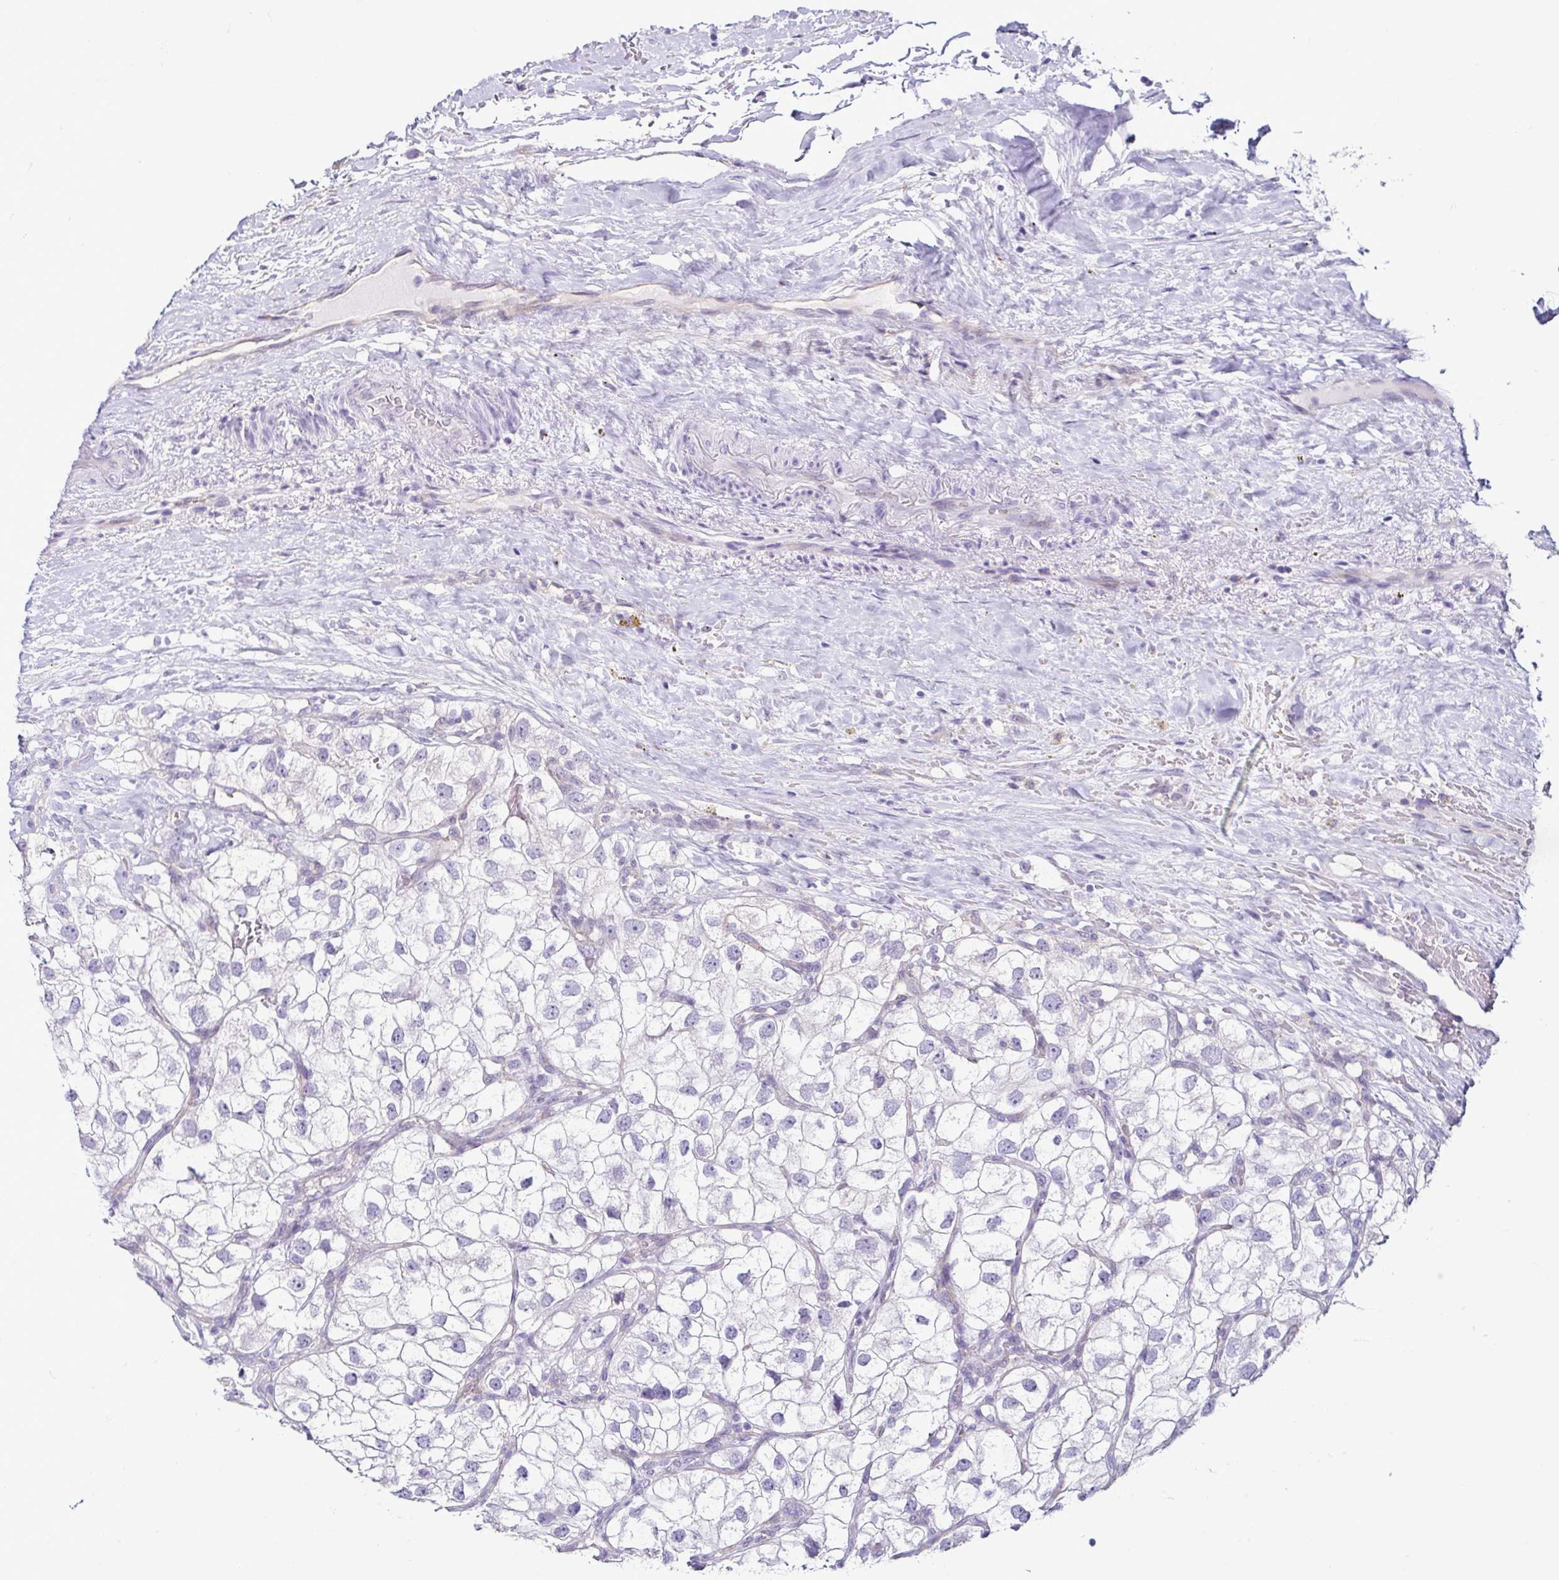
{"staining": {"intensity": "negative", "quantity": "none", "location": "none"}, "tissue": "renal cancer", "cell_type": "Tumor cells", "image_type": "cancer", "snomed": [{"axis": "morphology", "description": "Adenocarcinoma, NOS"}, {"axis": "topography", "description": "Kidney"}], "caption": "A high-resolution photomicrograph shows immunohistochemistry (IHC) staining of adenocarcinoma (renal), which exhibits no significant positivity in tumor cells. (DAB immunohistochemistry visualized using brightfield microscopy, high magnification).", "gene": "CASP14", "patient": {"sex": "male", "age": 59}}